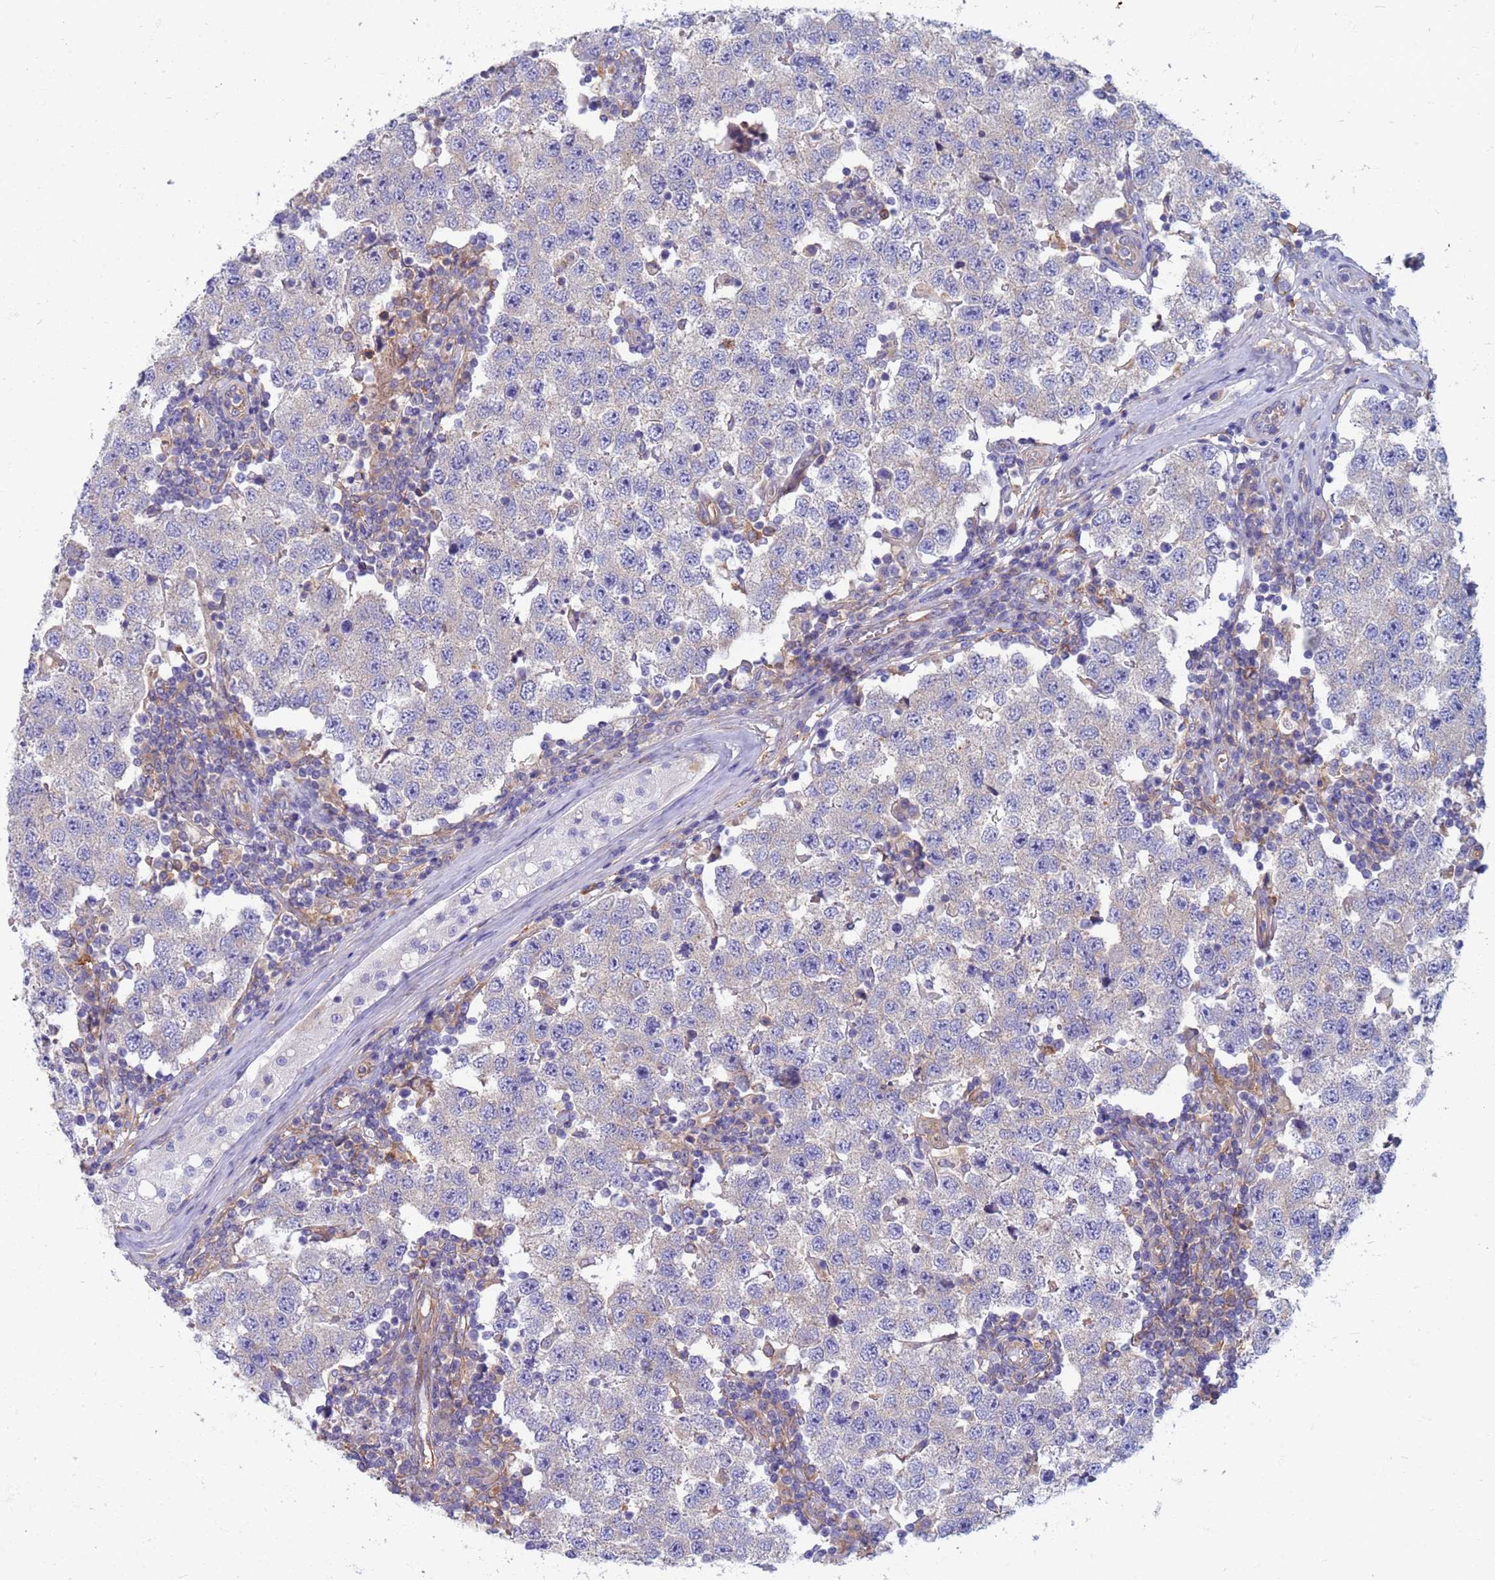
{"staining": {"intensity": "negative", "quantity": "none", "location": "none"}, "tissue": "testis cancer", "cell_type": "Tumor cells", "image_type": "cancer", "snomed": [{"axis": "morphology", "description": "Seminoma, NOS"}, {"axis": "topography", "description": "Testis"}], "caption": "Immunohistochemical staining of testis cancer demonstrates no significant staining in tumor cells. (IHC, brightfield microscopy, high magnification).", "gene": "EEA1", "patient": {"sex": "male", "age": 34}}